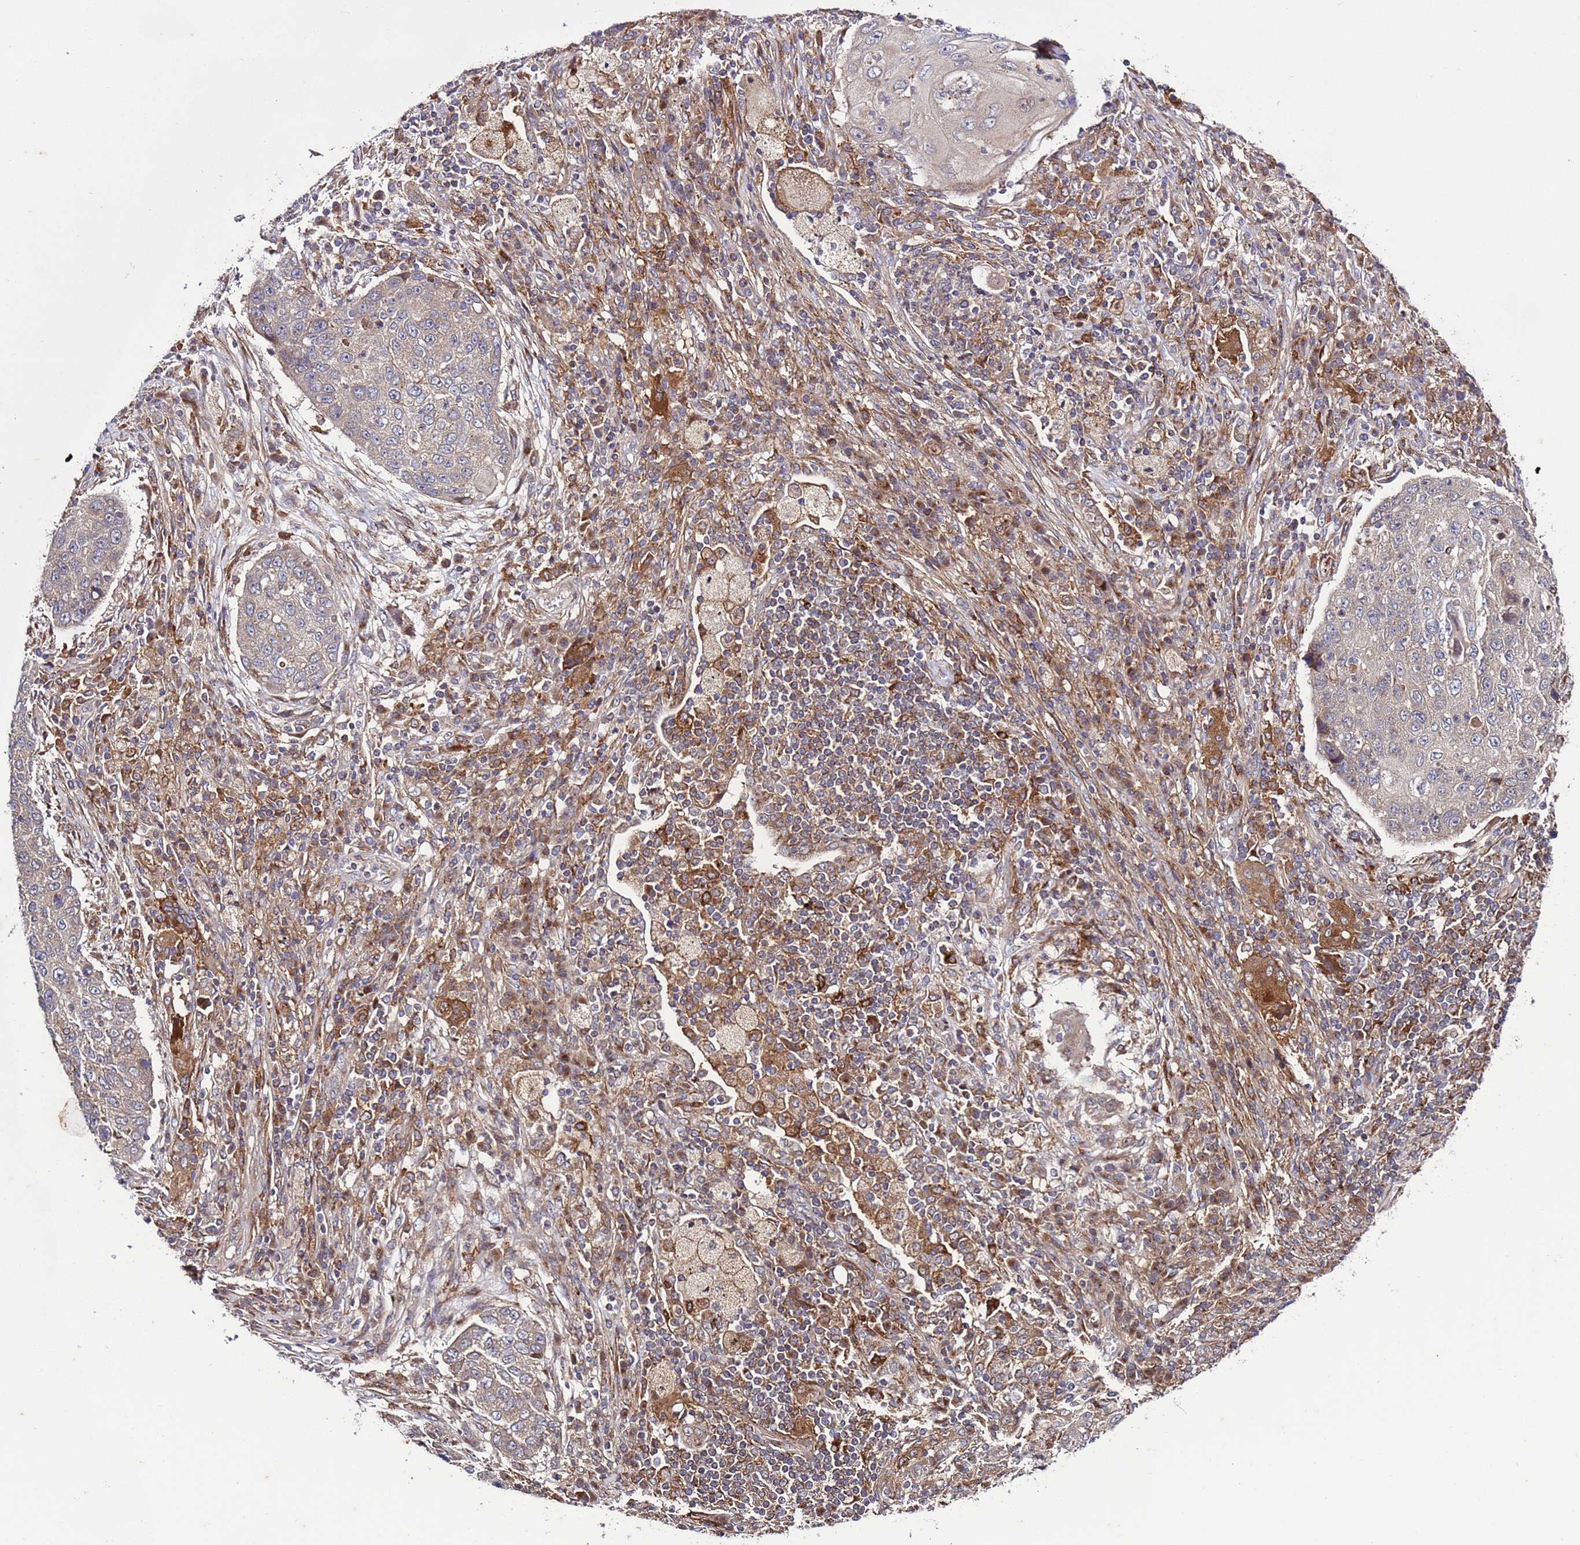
{"staining": {"intensity": "weak", "quantity": "<25%", "location": "cytoplasmic/membranous"}, "tissue": "lung cancer", "cell_type": "Tumor cells", "image_type": "cancer", "snomed": [{"axis": "morphology", "description": "Squamous cell carcinoma, NOS"}, {"axis": "topography", "description": "Lung"}], "caption": "IHC micrograph of neoplastic tissue: human lung squamous cell carcinoma stained with DAB (3,3'-diaminobenzidine) reveals no significant protein positivity in tumor cells.", "gene": "TMEM176B", "patient": {"sex": "female", "age": 63}}